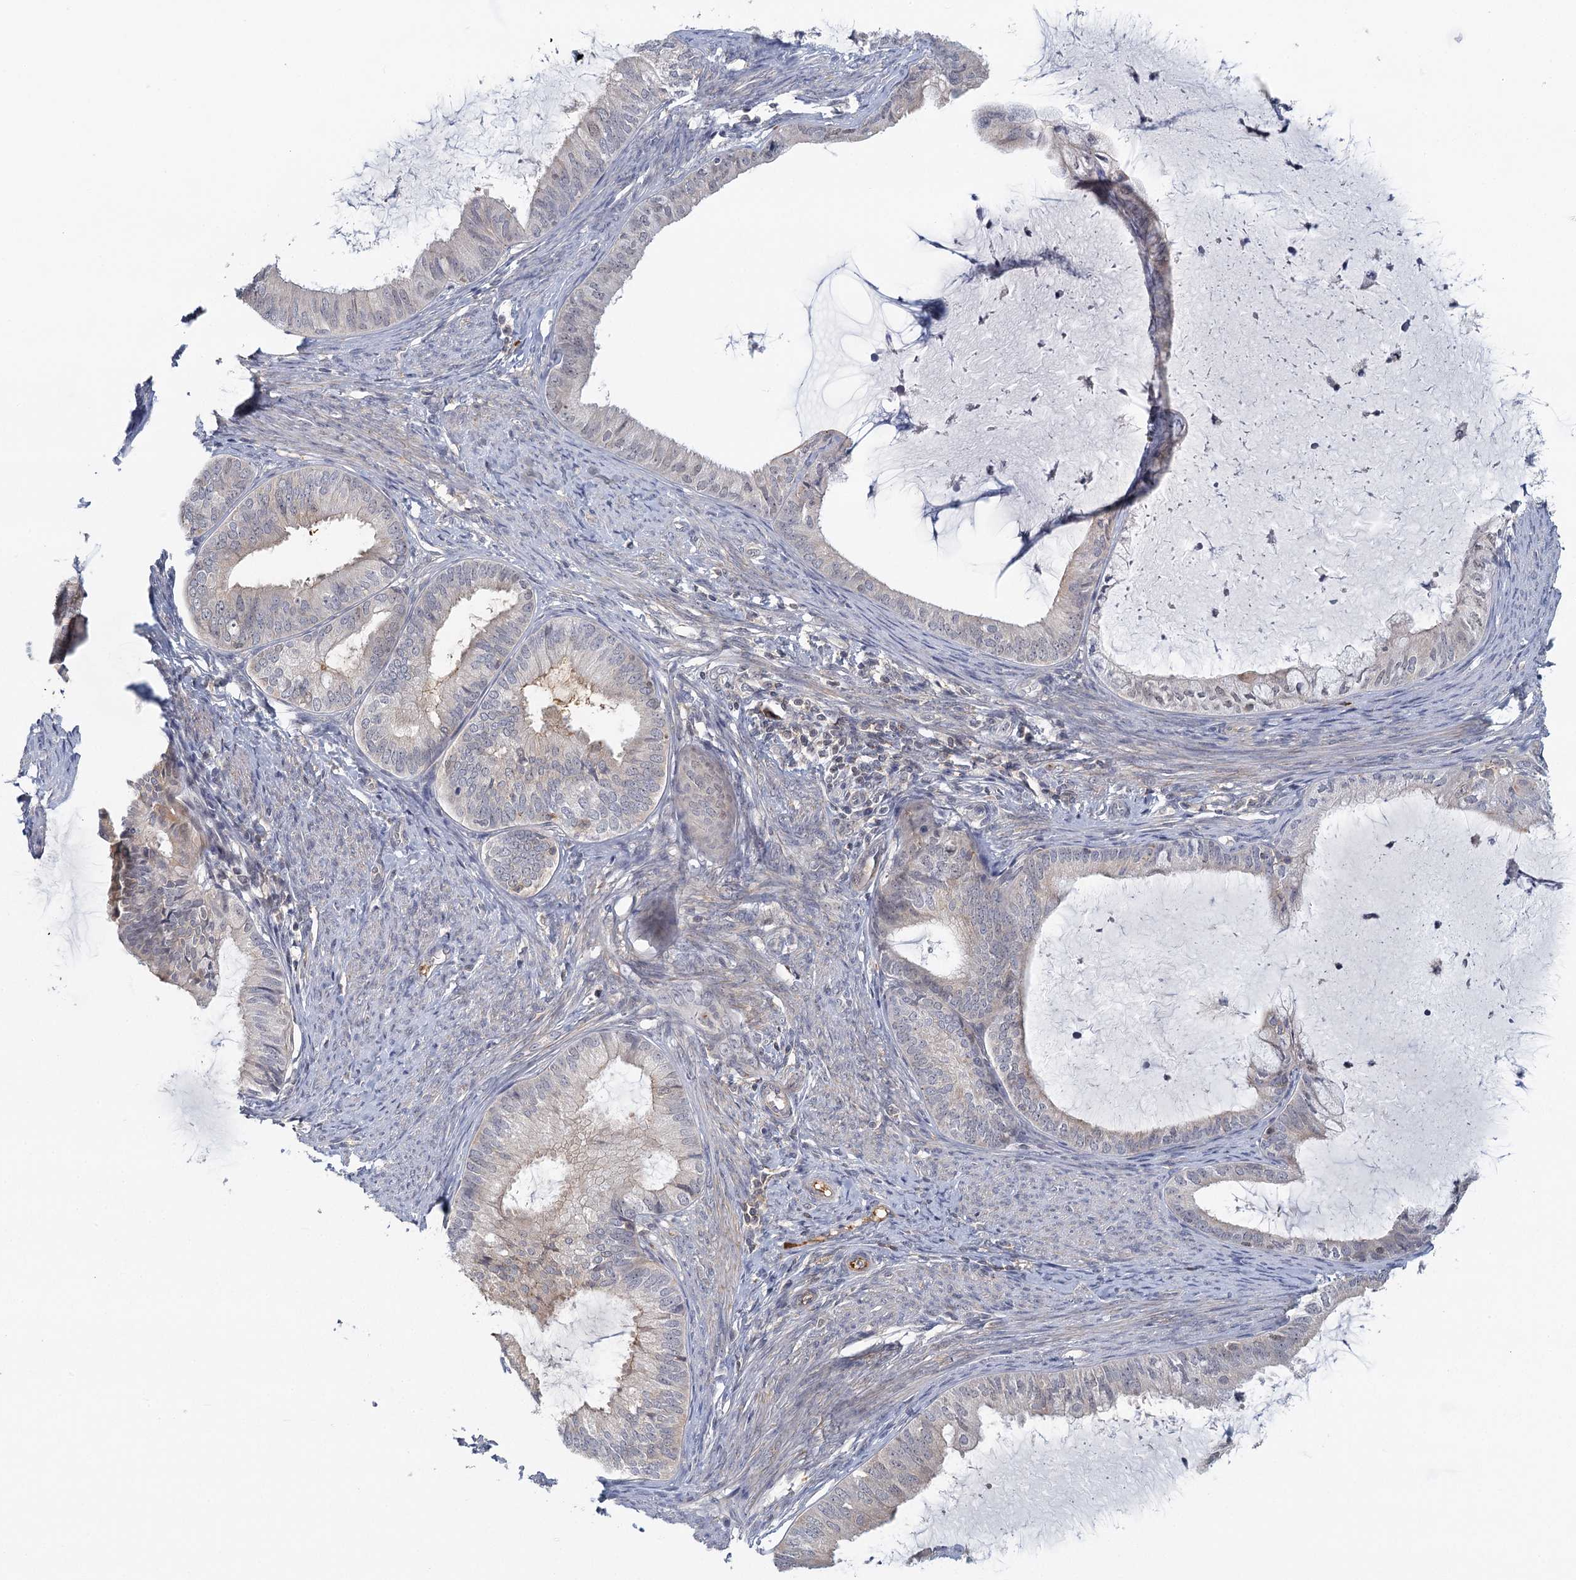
{"staining": {"intensity": "negative", "quantity": "none", "location": "none"}, "tissue": "endometrial cancer", "cell_type": "Tumor cells", "image_type": "cancer", "snomed": [{"axis": "morphology", "description": "Adenocarcinoma, NOS"}, {"axis": "topography", "description": "Endometrium"}], "caption": "Immunohistochemistry histopathology image of neoplastic tissue: endometrial cancer stained with DAB (3,3'-diaminobenzidine) displays no significant protein positivity in tumor cells. Nuclei are stained in blue.", "gene": "GPATCH11", "patient": {"sex": "female", "age": 86}}